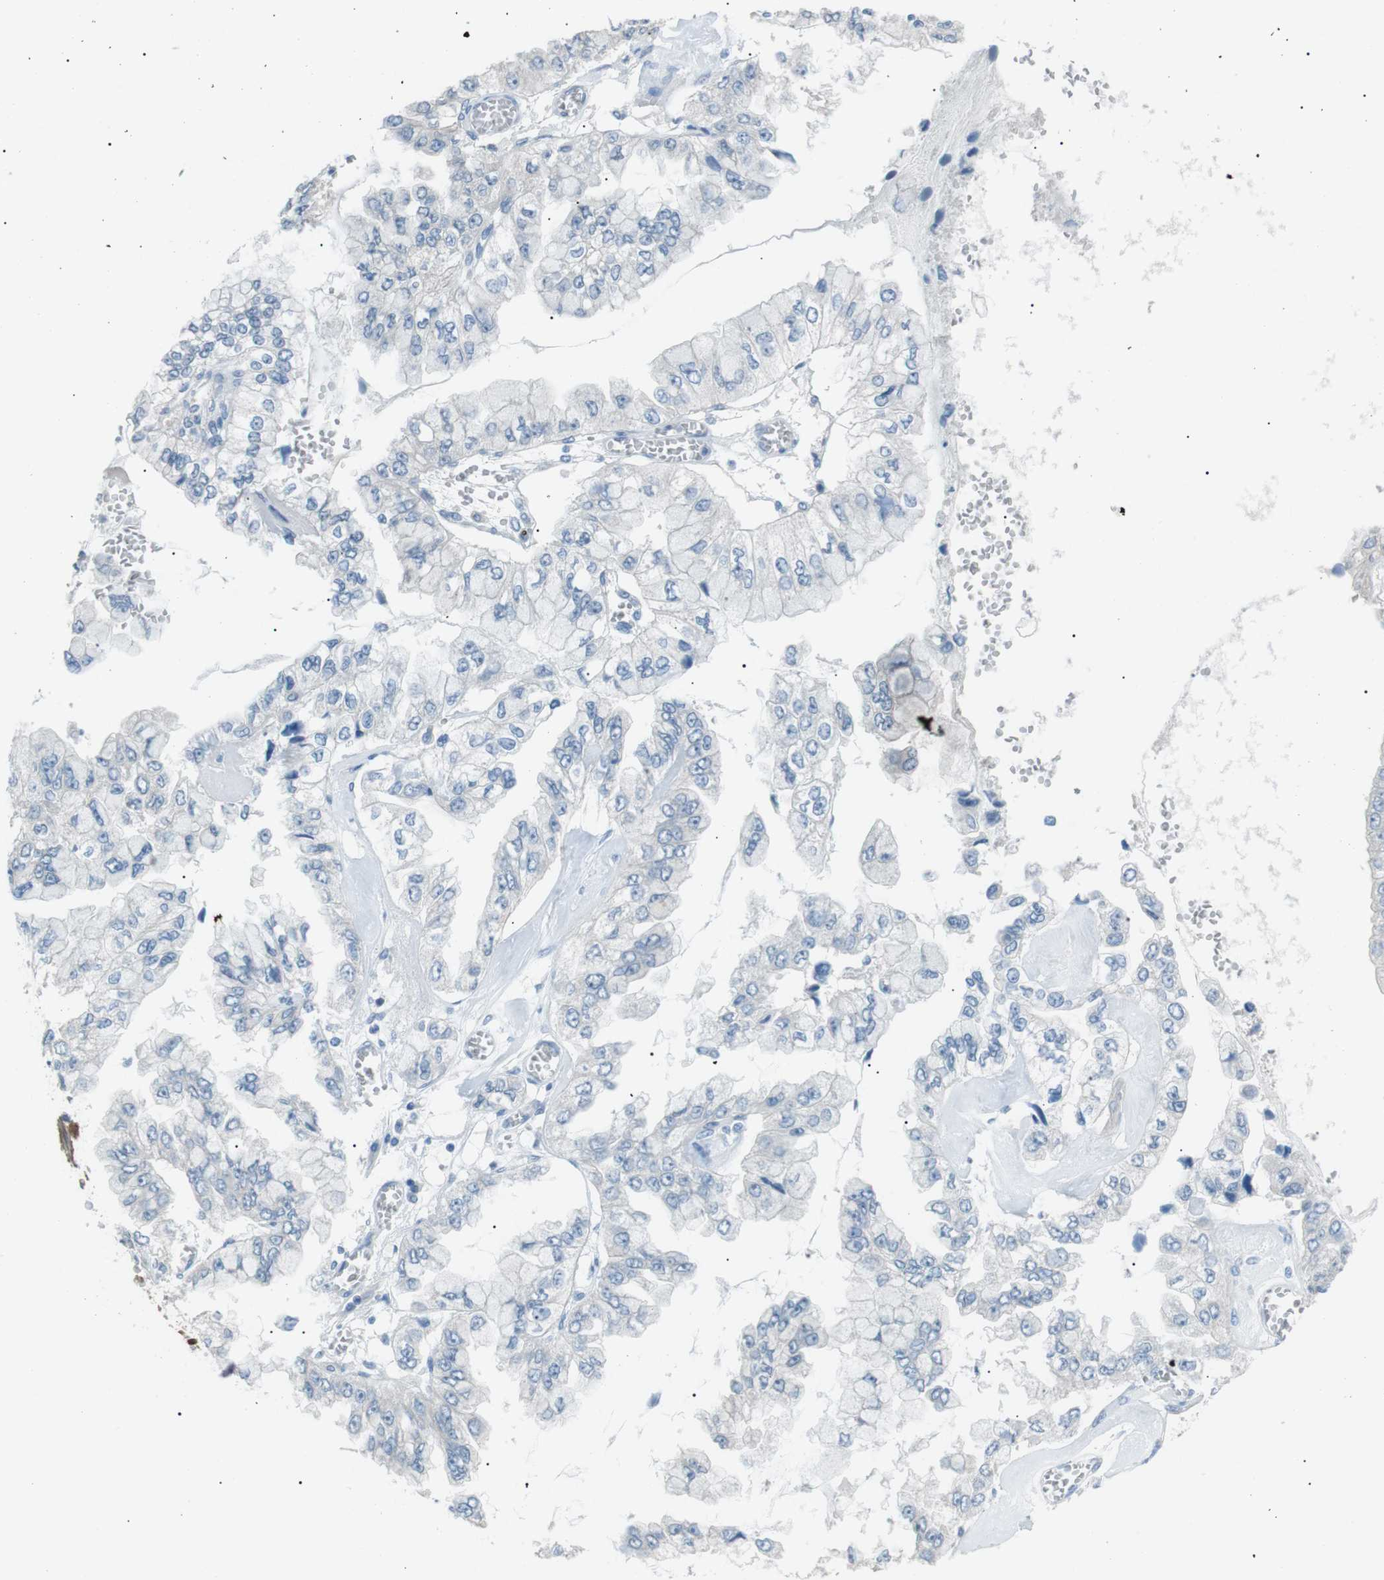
{"staining": {"intensity": "negative", "quantity": "none", "location": "none"}, "tissue": "liver cancer", "cell_type": "Tumor cells", "image_type": "cancer", "snomed": [{"axis": "morphology", "description": "Cholangiocarcinoma"}, {"axis": "topography", "description": "Liver"}], "caption": "Tumor cells show no significant positivity in liver cholangiocarcinoma. (DAB immunohistochemistry (IHC) visualized using brightfield microscopy, high magnification).", "gene": "CDH26", "patient": {"sex": "female", "age": 79}}